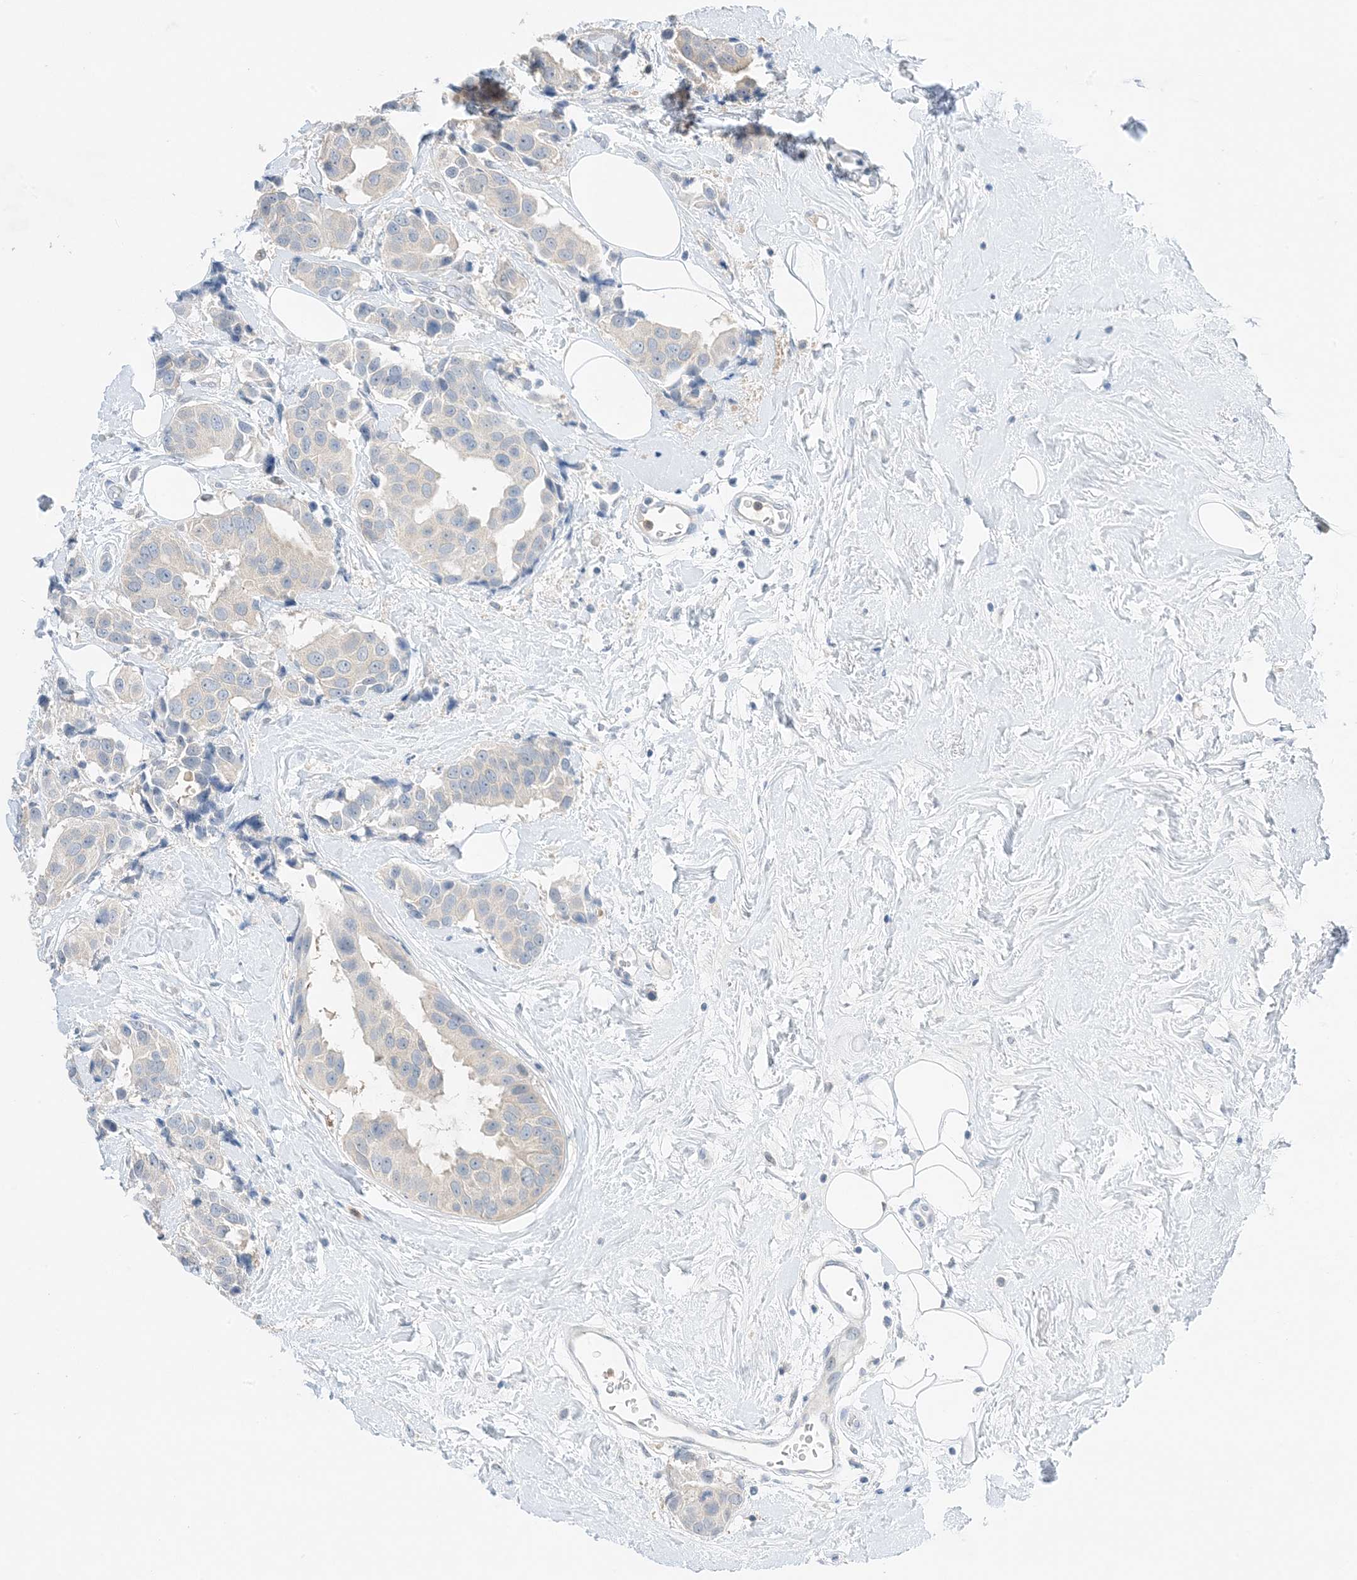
{"staining": {"intensity": "negative", "quantity": "none", "location": "none"}, "tissue": "breast cancer", "cell_type": "Tumor cells", "image_type": "cancer", "snomed": [{"axis": "morphology", "description": "Normal tissue, NOS"}, {"axis": "morphology", "description": "Duct carcinoma"}, {"axis": "topography", "description": "Breast"}], "caption": "A photomicrograph of breast cancer stained for a protein demonstrates no brown staining in tumor cells.", "gene": "KIFBP", "patient": {"sex": "female", "age": 39}}